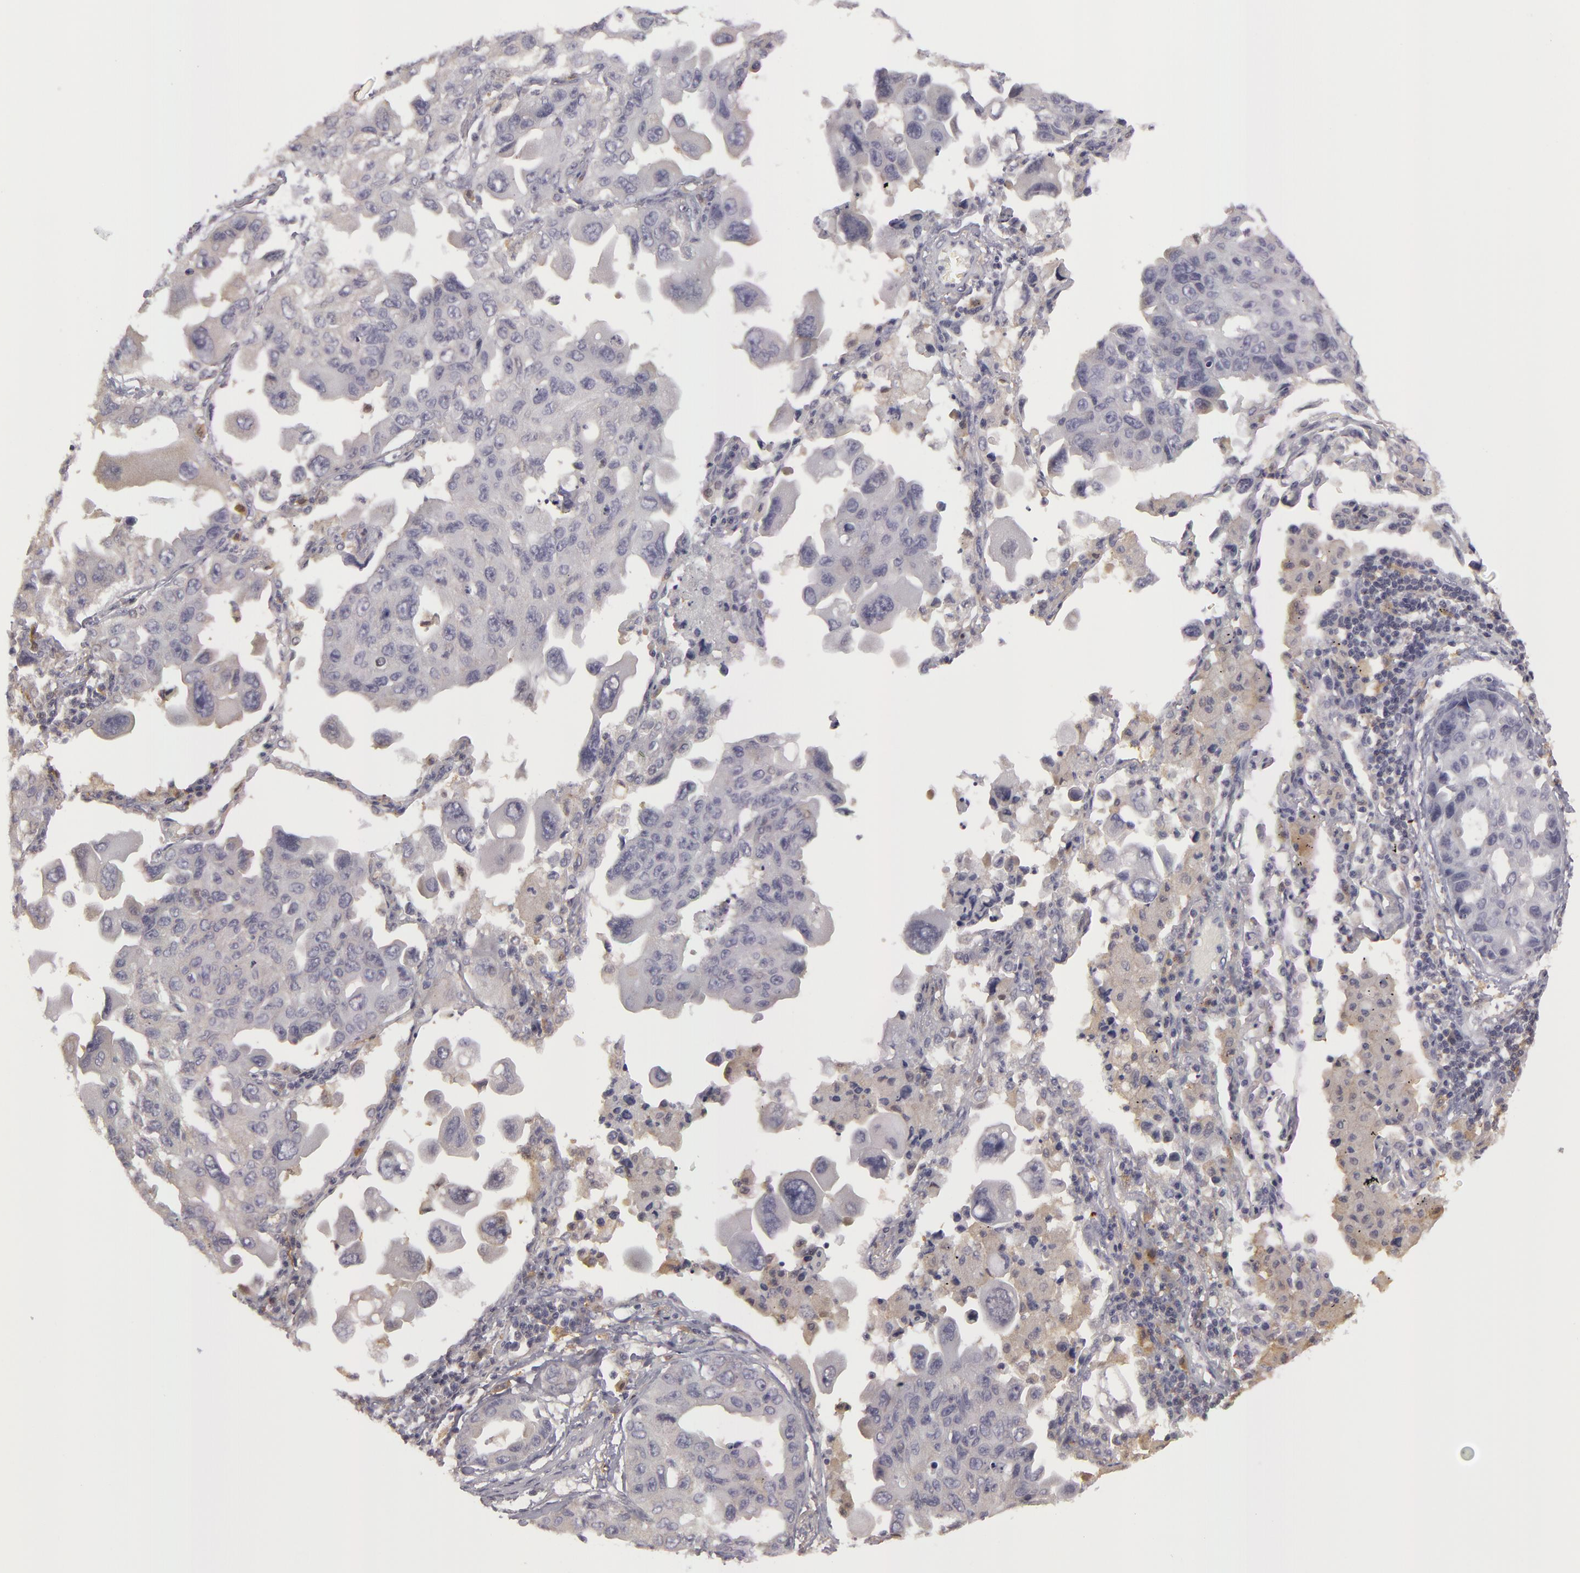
{"staining": {"intensity": "negative", "quantity": "none", "location": "none"}, "tissue": "lung cancer", "cell_type": "Tumor cells", "image_type": "cancer", "snomed": [{"axis": "morphology", "description": "Adenocarcinoma, NOS"}, {"axis": "topography", "description": "Lung"}], "caption": "High magnification brightfield microscopy of adenocarcinoma (lung) stained with DAB (3,3'-diaminobenzidine) (brown) and counterstained with hematoxylin (blue): tumor cells show no significant expression.", "gene": "GNPDA1", "patient": {"sex": "male", "age": 64}}